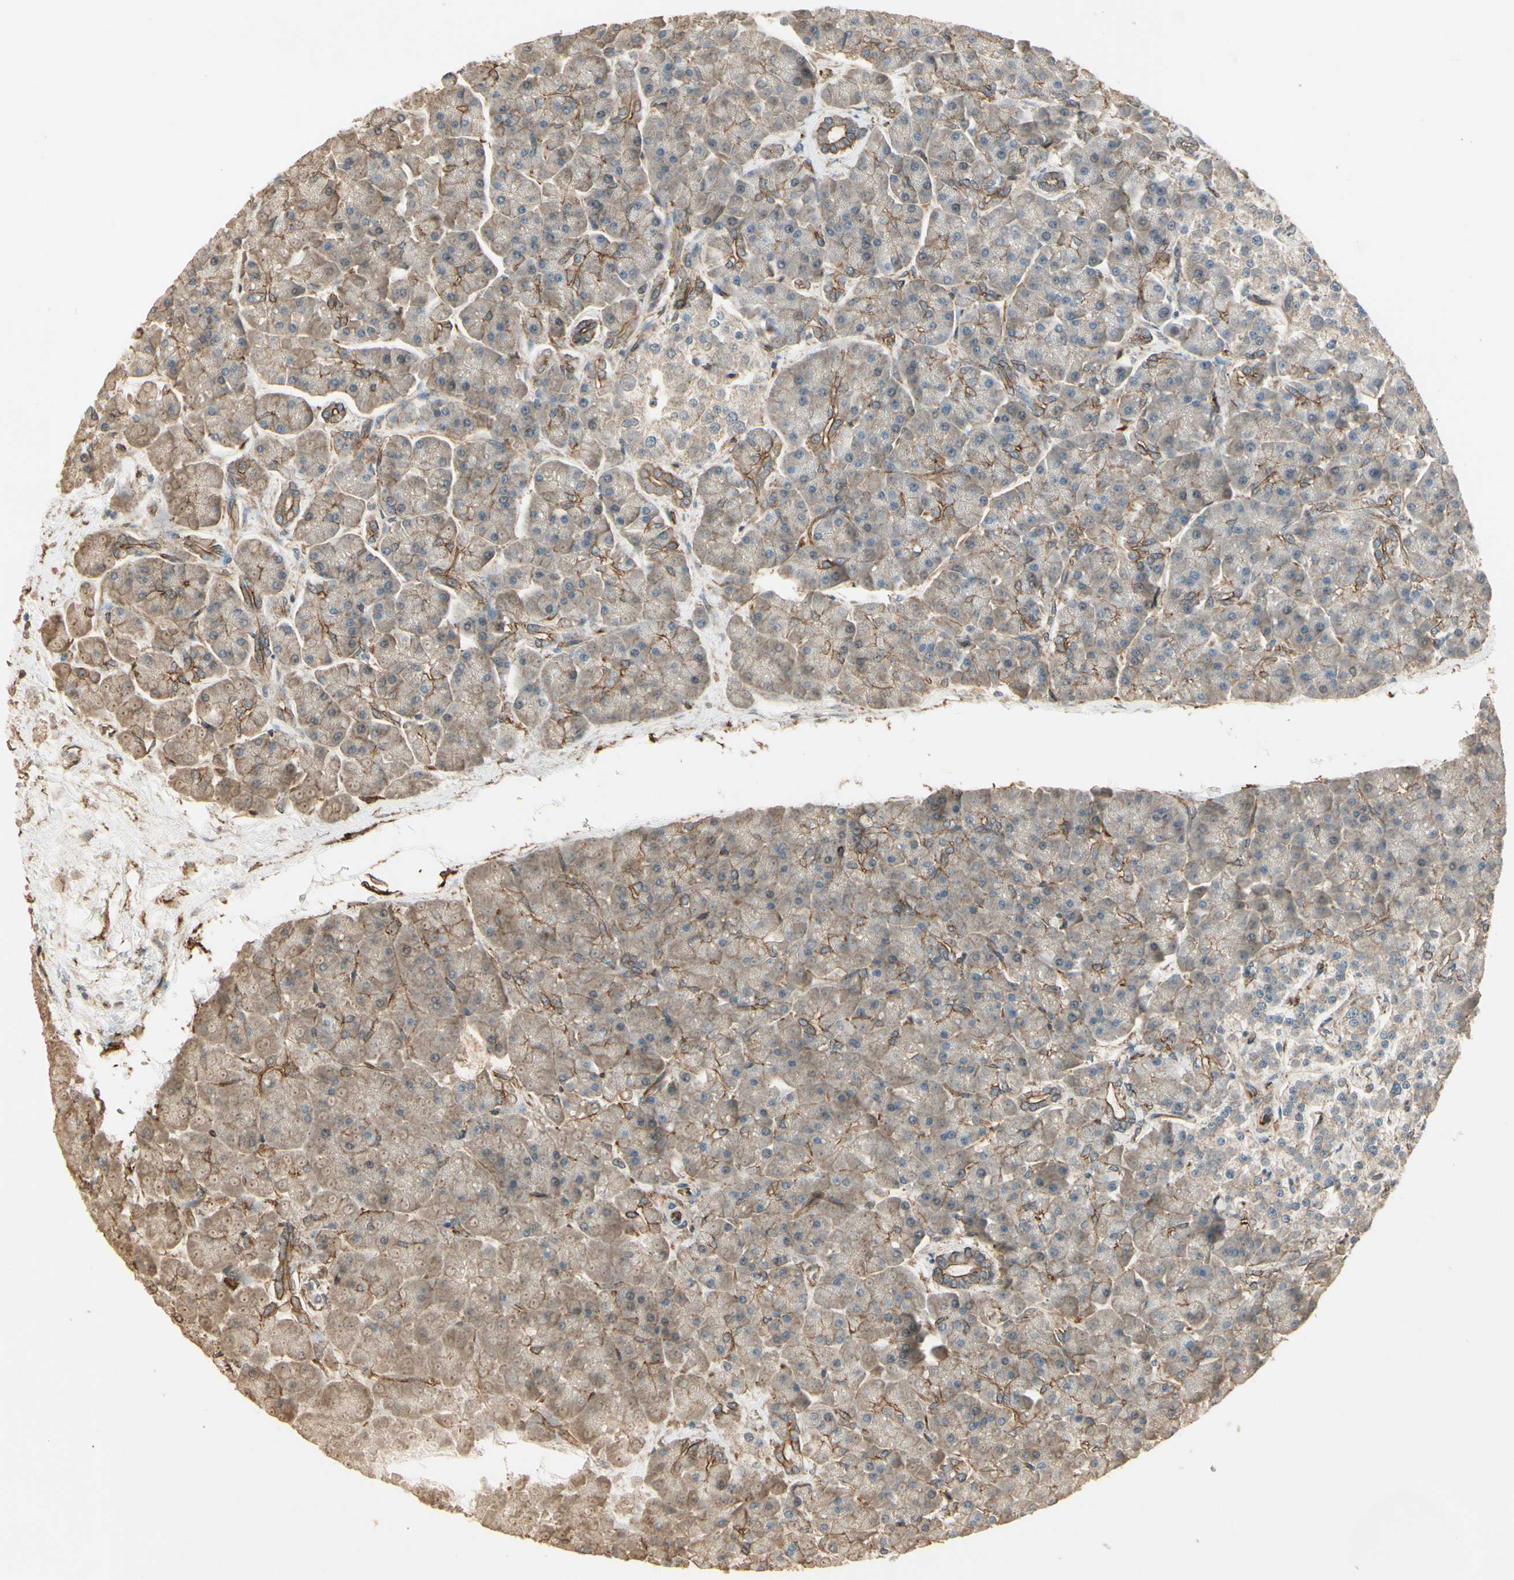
{"staining": {"intensity": "weak", "quantity": "25%-75%", "location": "cytoplasmic/membranous"}, "tissue": "pancreas", "cell_type": "Exocrine glandular cells", "image_type": "normal", "snomed": [{"axis": "morphology", "description": "Normal tissue, NOS"}, {"axis": "topography", "description": "Pancreas"}], "caption": "Unremarkable pancreas exhibits weak cytoplasmic/membranous staining in approximately 25%-75% of exocrine glandular cells, visualized by immunohistochemistry. (DAB (3,3'-diaminobenzidine) = brown stain, brightfield microscopy at high magnification).", "gene": "RNF180", "patient": {"sex": "female", "age": 70}}